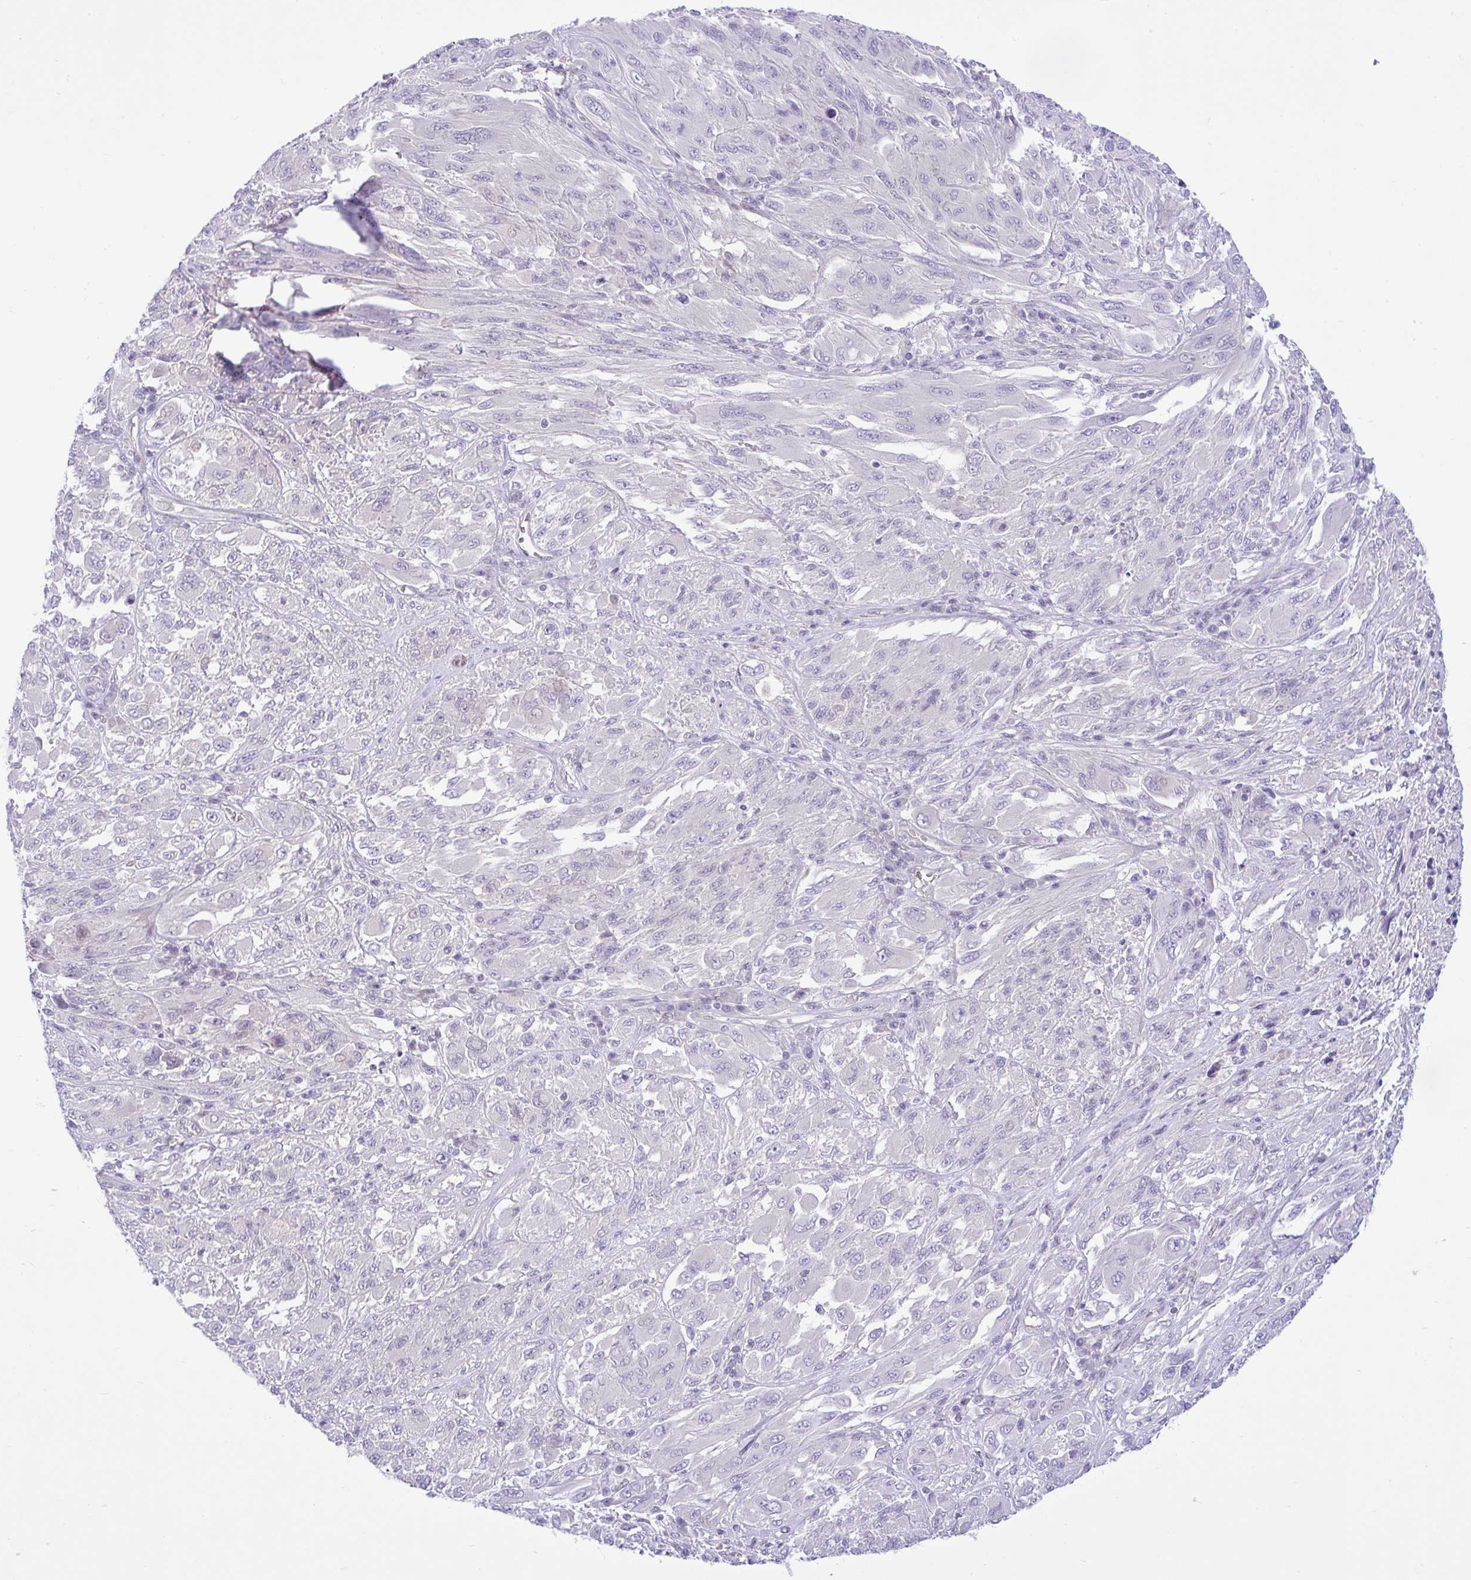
{"staining": {"intensity": "negative", "quantity": "none", "location": "none"}, "tissue": "melanoma", "cell_type": "Tumor cells", "image_type": "cancer", "snomed": [{"axis": "morphology", "description": "Malignant melanoma, NOS"}, {"axis": "topography", "description": "Skin"}], "caption": "Tumor cells are negative for brown protein staining in melanoma. (DAB (3,3'-diaminobenzidine) IHC, high magnification).", "gene": "ZNF101", "patient": {"sex": "female", "age": 91}}